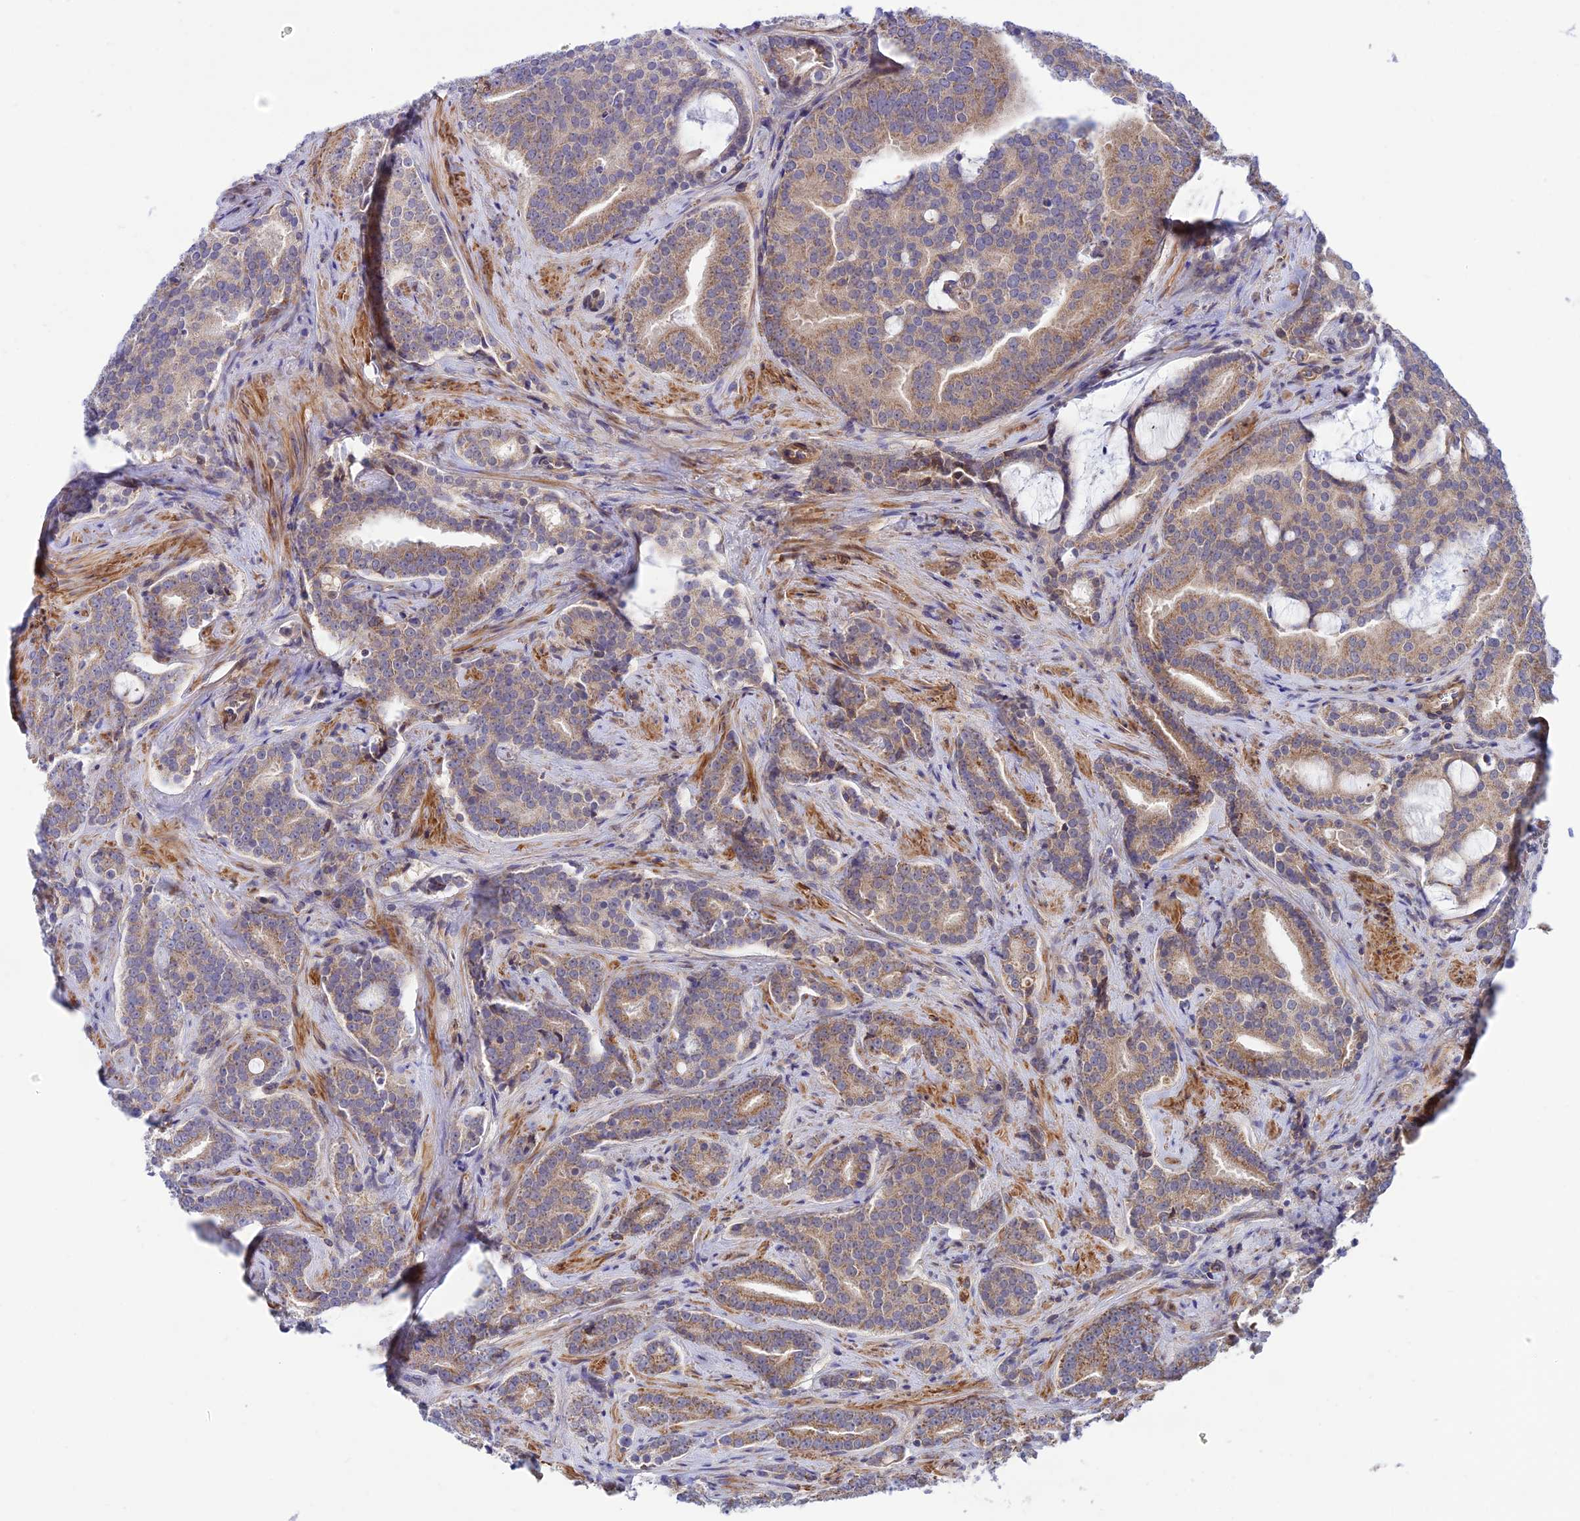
{"staining": {"intensity": "moderate", "quantity": ">75%", "location": "cytoplasmic/membranous"}, "tissue": "prostate cancer", "cell_type": "Tumor cells", "image_type": "cancer", "snomed": [{"axis": "morphology", "description": "Adenocarcinoma, High grade"}, {"axis": "topography", "description": "Prostate"}], "caption": "An image of prostate high-grade adenocarcinoma stained for a protein reveals moderate cytoplasmic/membranous brown staining in tumor cells.", "gene": "TRIM43B", "patient": {"sex": "male", "age": 55}}